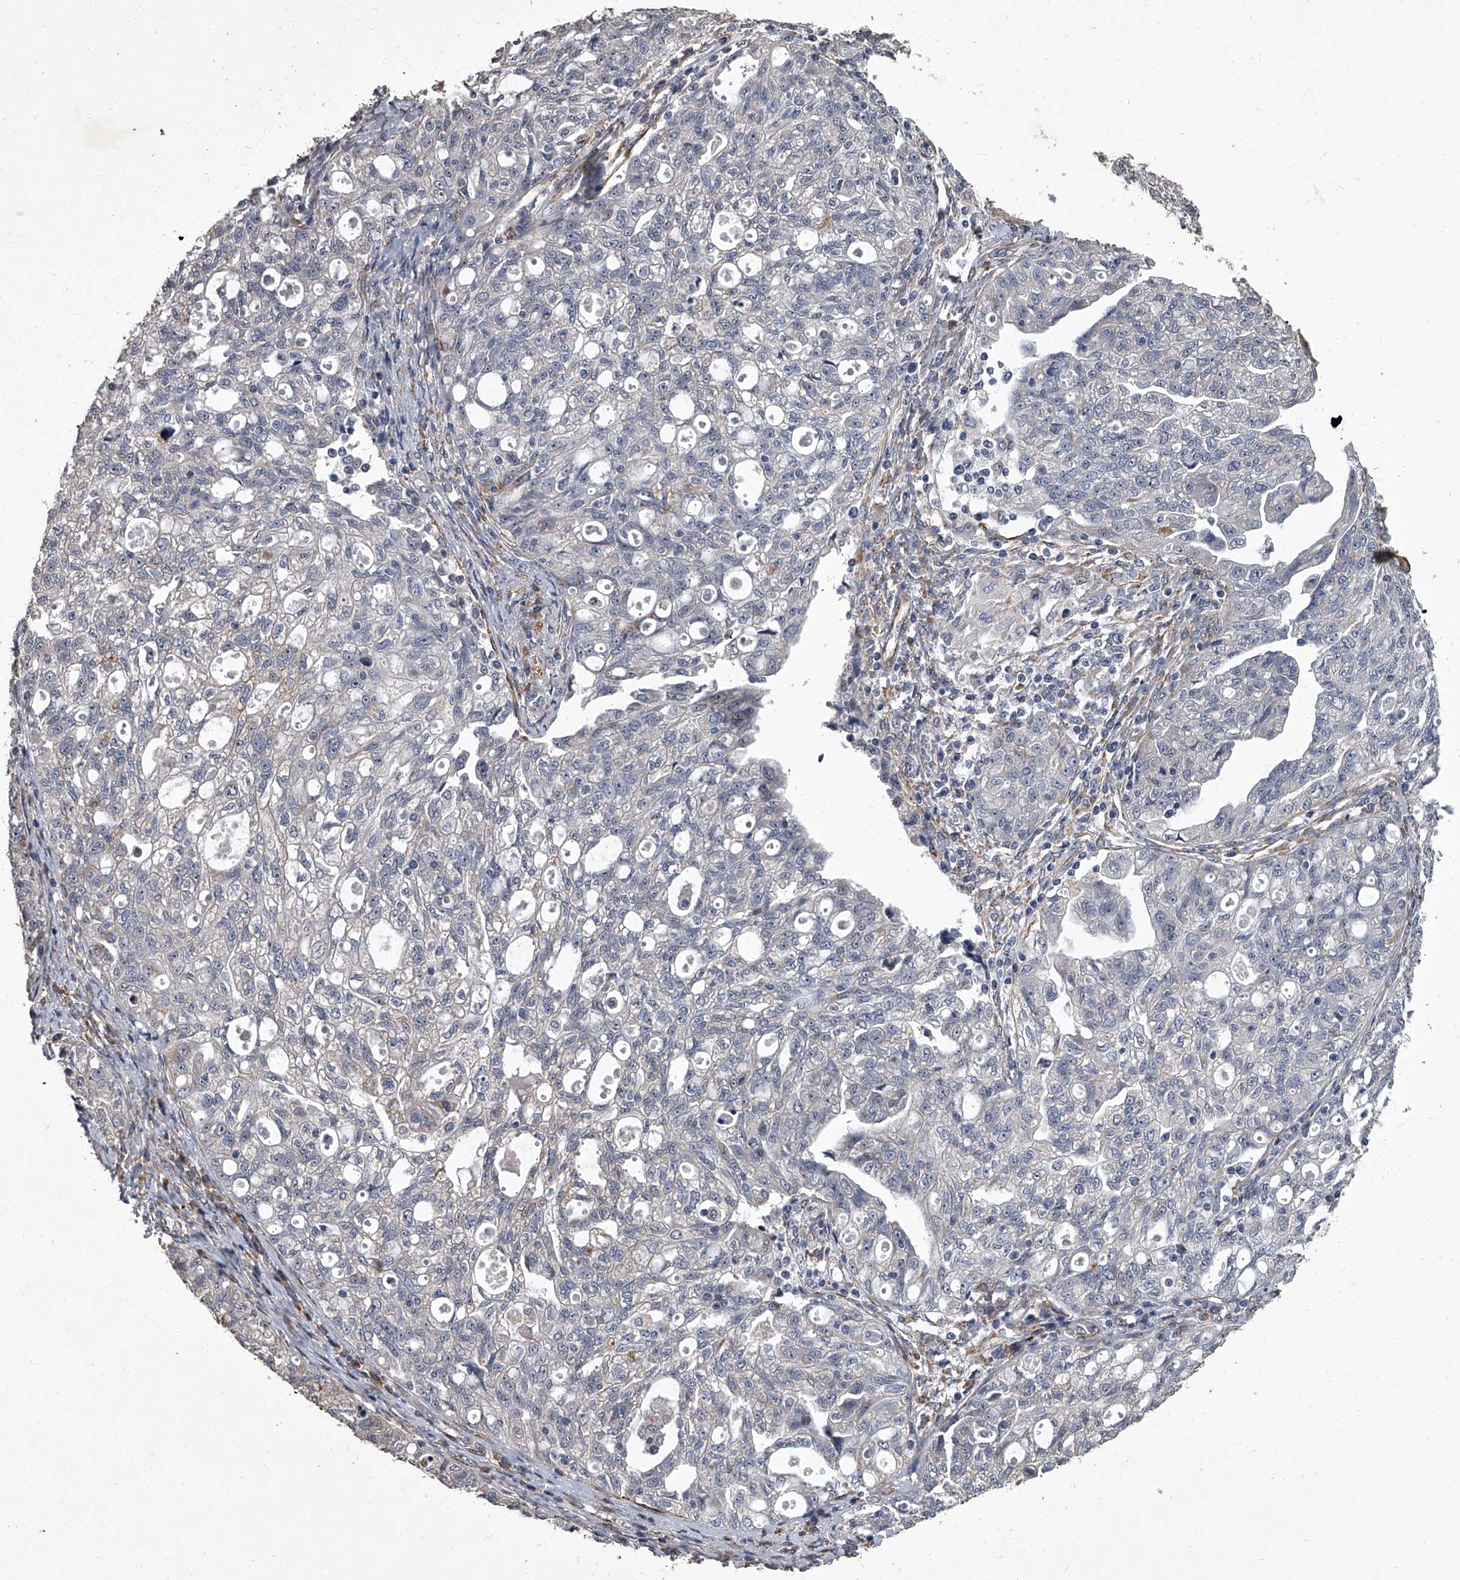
{"staining": {"intensity": "negative", "quantity": "none", "location": "none"}, "tissue": "ovarian cancer", "cell_type": "Tumor cells", "image_type": "cancer", "snomed": [{"axis": "morphology", "description": "Carcinoma, NOS"}, {"axis": "morphology", "description": "Cystadenocarcinoma, serous, NOS"}, {"axis": "topography", "description": "Ovary"}], "caption": "DAB (3,3'-diaminobenzidine) immunohistochemical staining of carcinoma (ovarian) exhibits no significant expression in tumor cells. (Brightfield microscopy of DAB immunohistochemistry (IHC) at high magnification).", "gene": "SIRT4", "patient": {"sex": "female", "age": 69}}